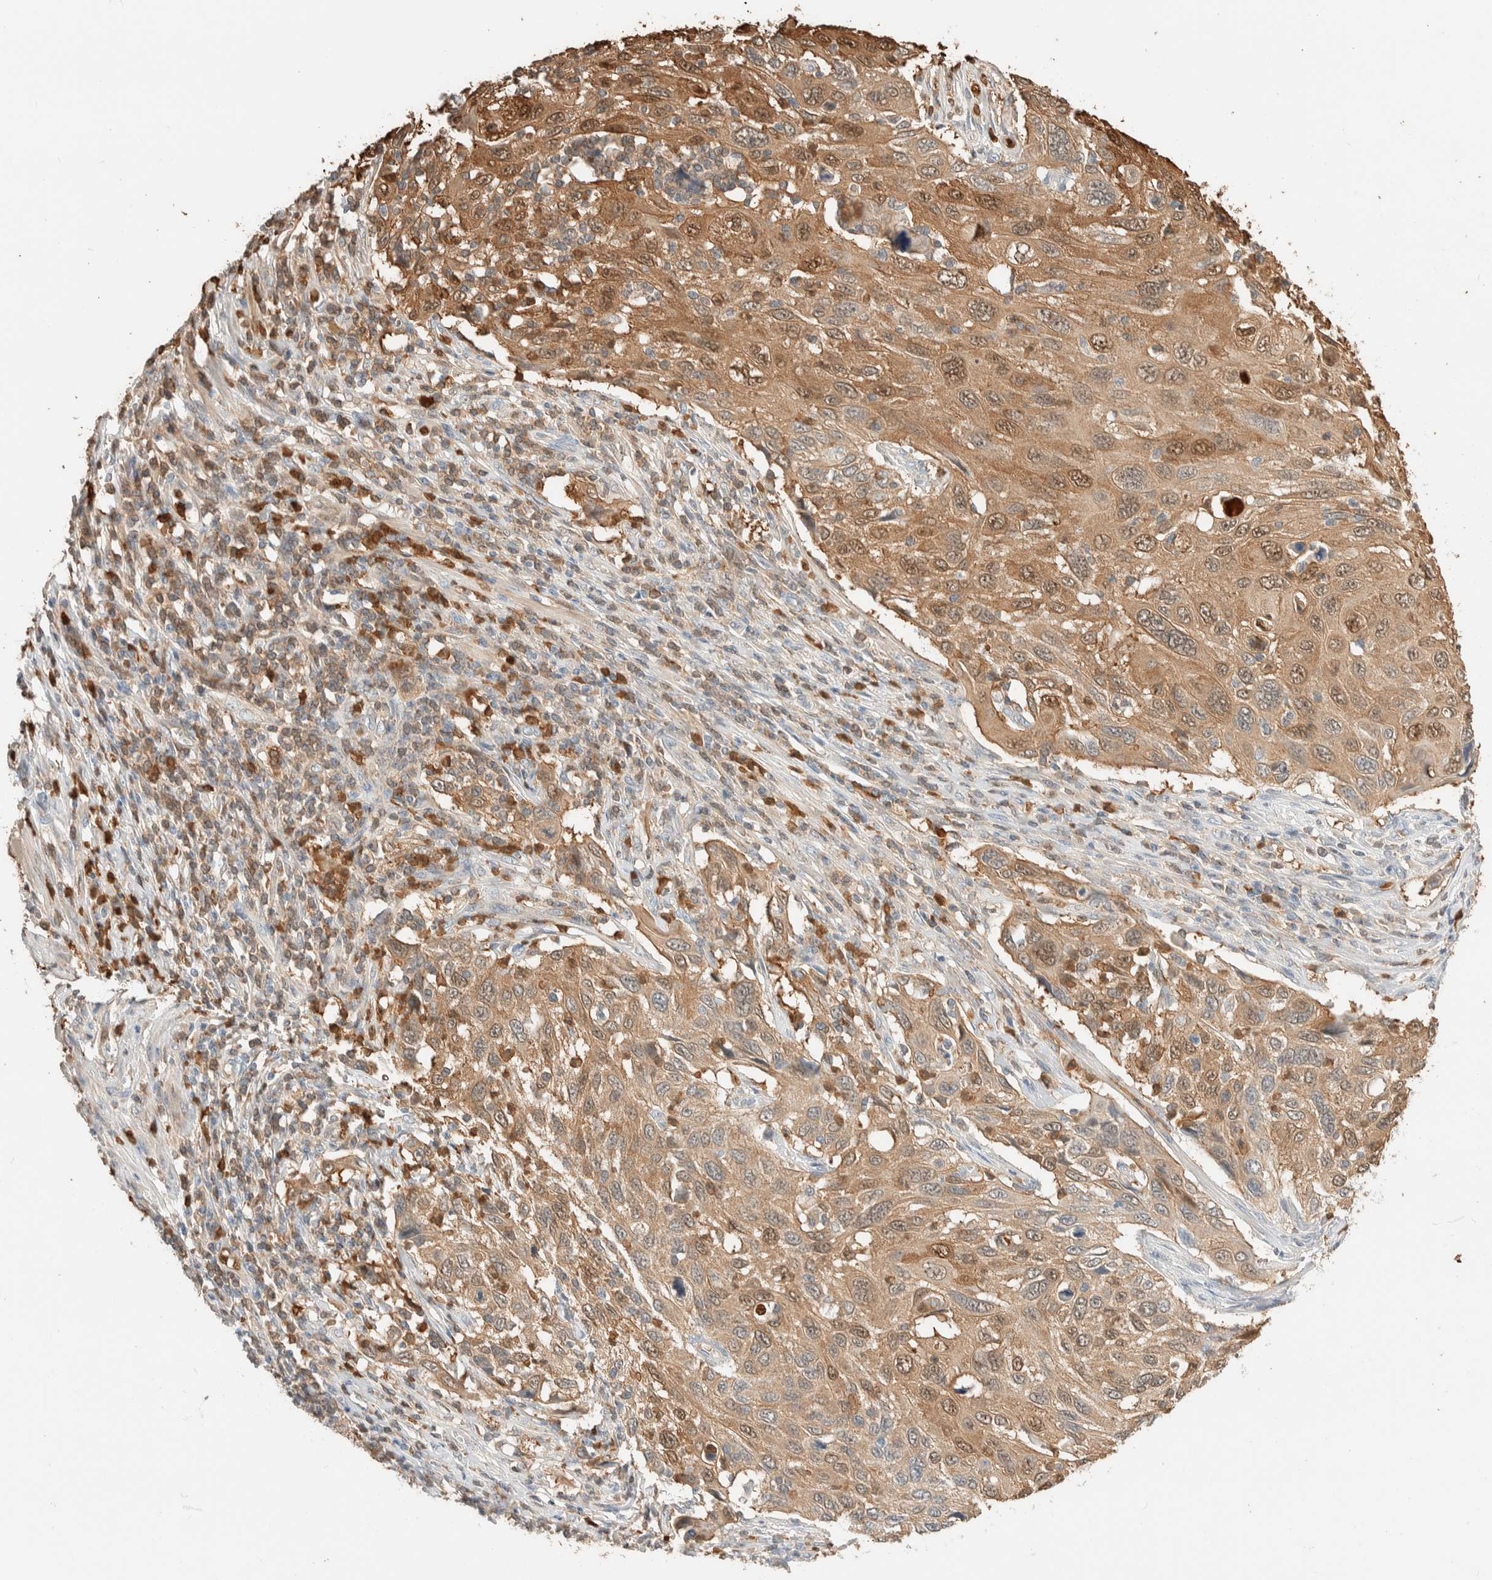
{"staining": {"intensity": "moderate", "quantity": ">75%", "location": "cytoplasmic/membranous,nuclear"}, "tissue": "cervical cancer", "cell_type": "Tumor cells", "image_type": "cancer", "snomed": [{"axis": "morphology", "description": "Squamous cell carcinoma, NOS"}, {"axis": "topography", "description": "Cervix"}], "caption": "This image reveals IHC staining of squamous cell carcinoma (cervical), with medium moderate cytoplasmic/membranous and nuclear expression in about >75% of tumor cells.", "gene": "SETD4", "patient": {"sex": "female", "age": 70}}